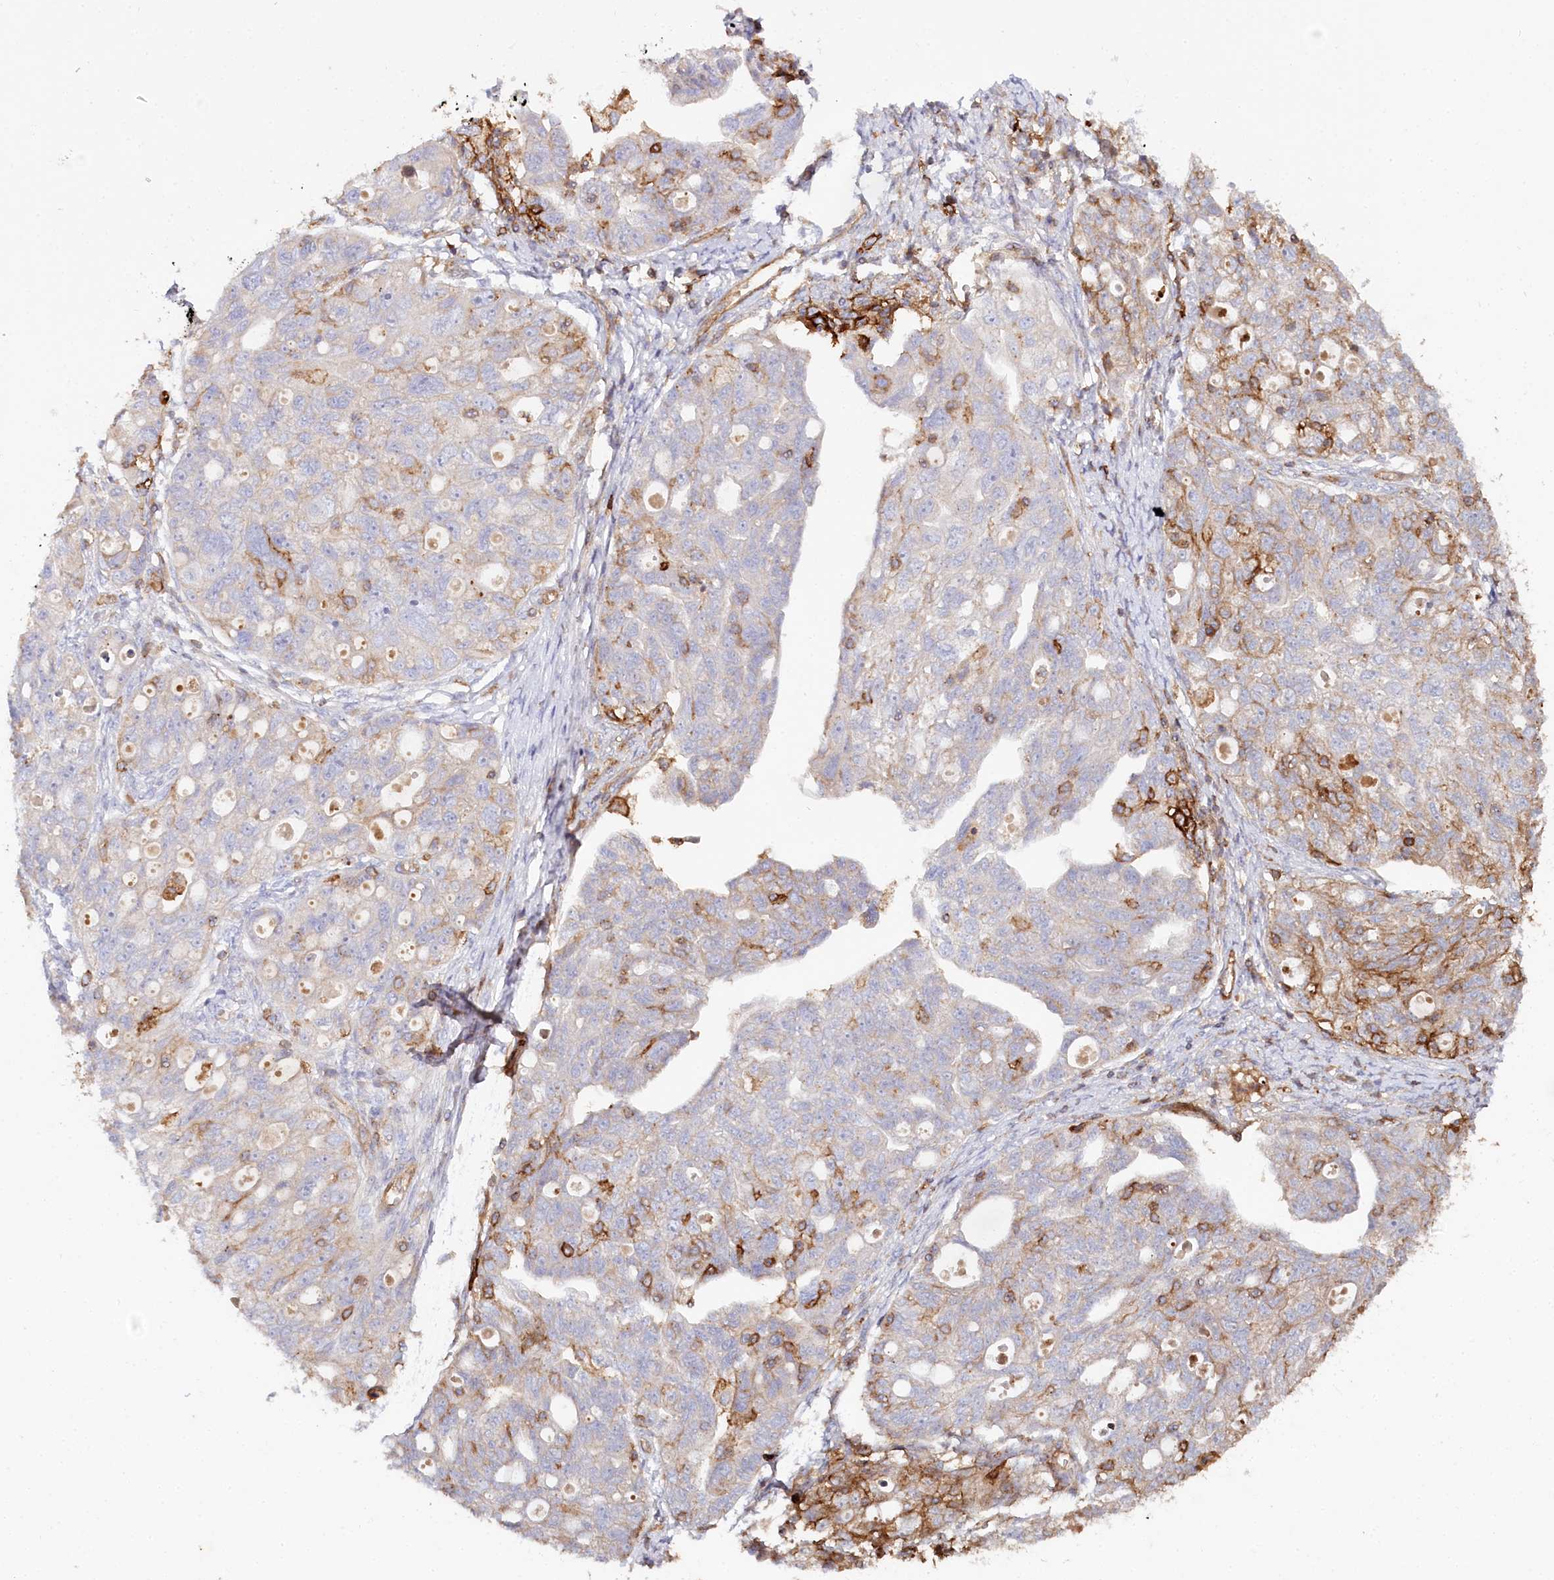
{"staining": {"intensity": "moderate", "quantity": "25%-75%", "location": "cytoplasmic/membranous"}, "tissue": "ovarian cancer", "cell_type": "Tumor cells", "image_type": "cancer", "snomed": [{"axis": "morphology", "description": "Carcinoma, NOS"}, {"axis": "morphology", "description": "Cystadenocarcinoma, serous, NOS"}, {"axis": "topography", "description": "Ovary"}], "caption": "IHC (DAB) staining of human serous cystadenocarcinoma (ovarian) shows moderate cytoplasmic/membranous protein expression in about 25%-75% of tumor cells. Immunohistochemistry stains the protein in brown and the nuclei are stained blue.", "gene": "RBP5", "patient": {"sex": "female", "age": 69}}